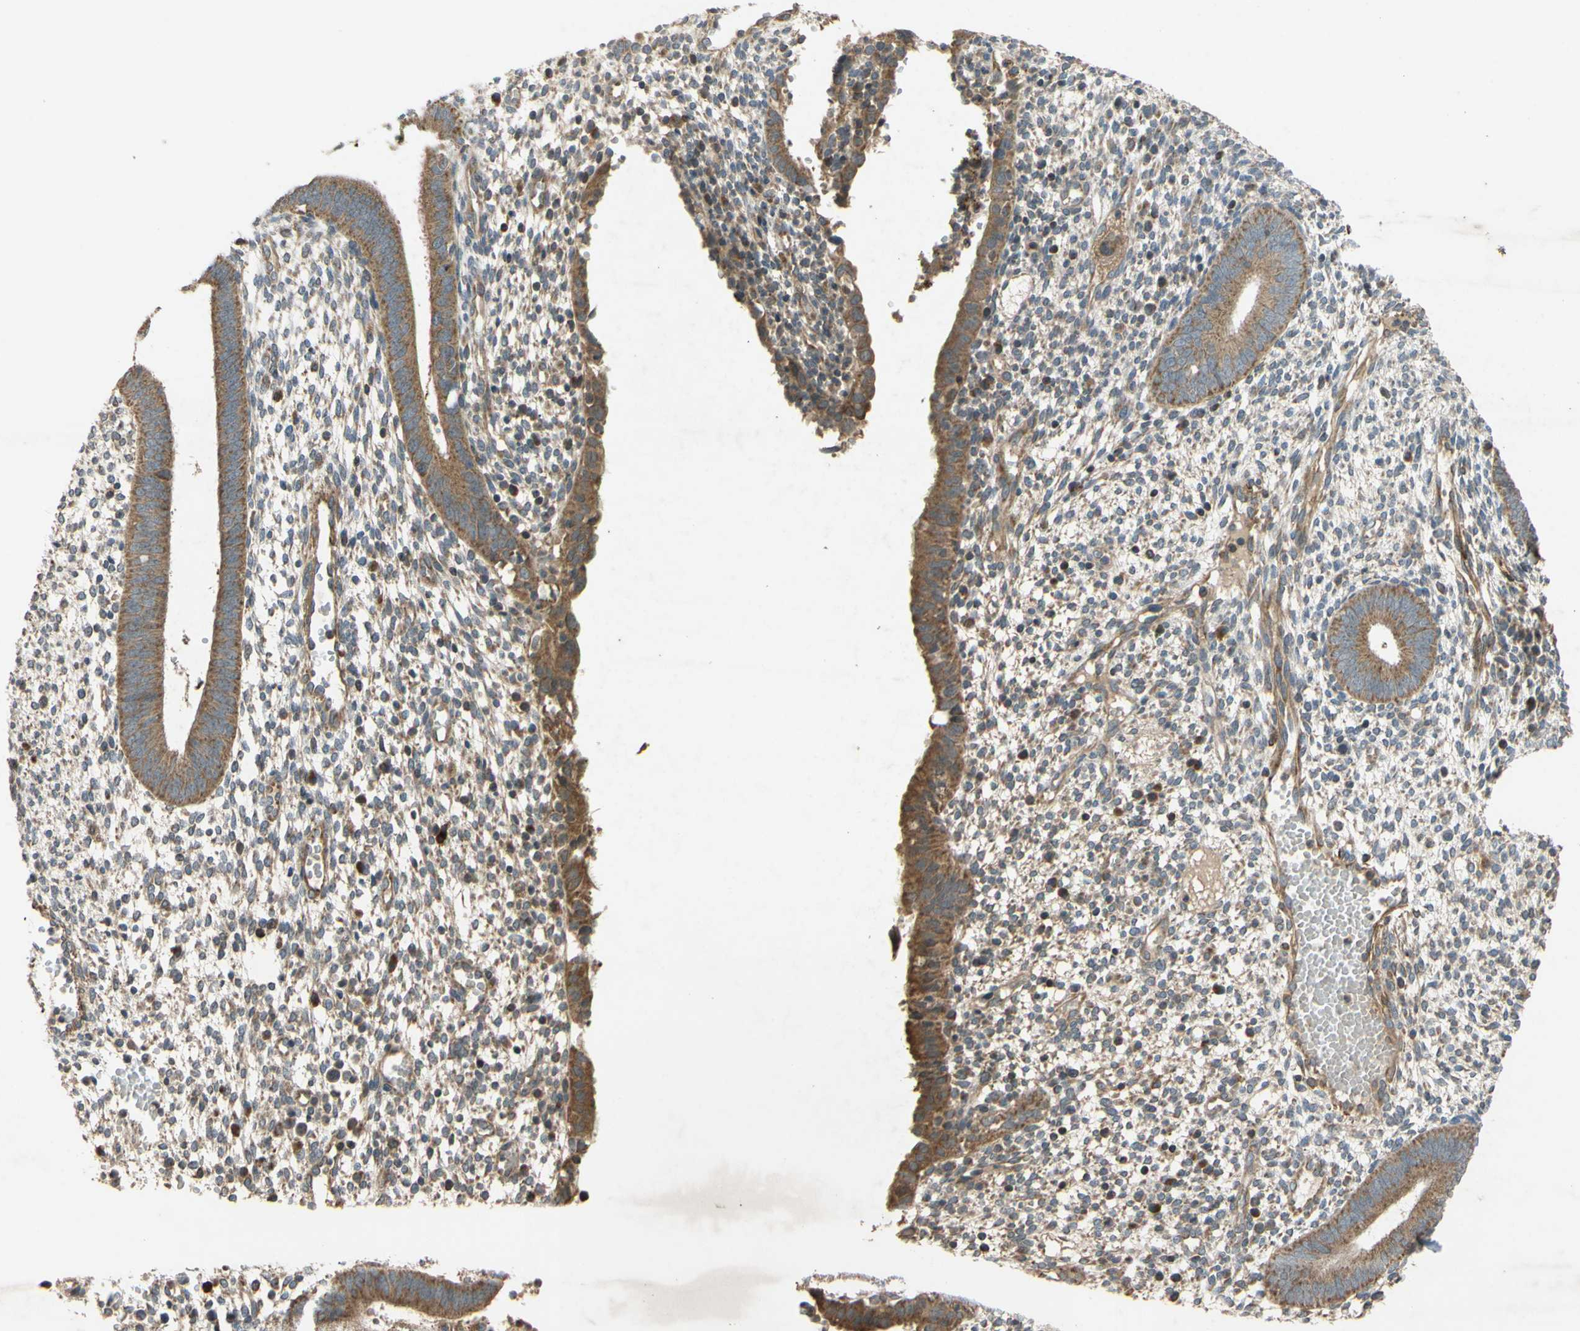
{"staining": {"intensity": "moderate", "quantity": ">75%", "location": "cytoplasmic/membranous"}, "tissue": "endometrium", "cell_type": "Cells in endometrial stroma", "image_type": "normal", "snomed": [{"axis": "morphology", "description": "Normal tissue, NOS"}, {"axis": "topography", "description": "Endometrium"}], "caption": "Immunohistochemistry (IHC) photomicrograph of normal endometrium: endometrium stained using immunohistochemistry shows medium levels of moderate protein expression localized specifically in the cytoplasmic/membranous of cells in endometrial stroma, appearing as a cytoplasmic/membranous brown color.", "gene": "PARD6A", "patient": {"sex": "female", "age": 35}}